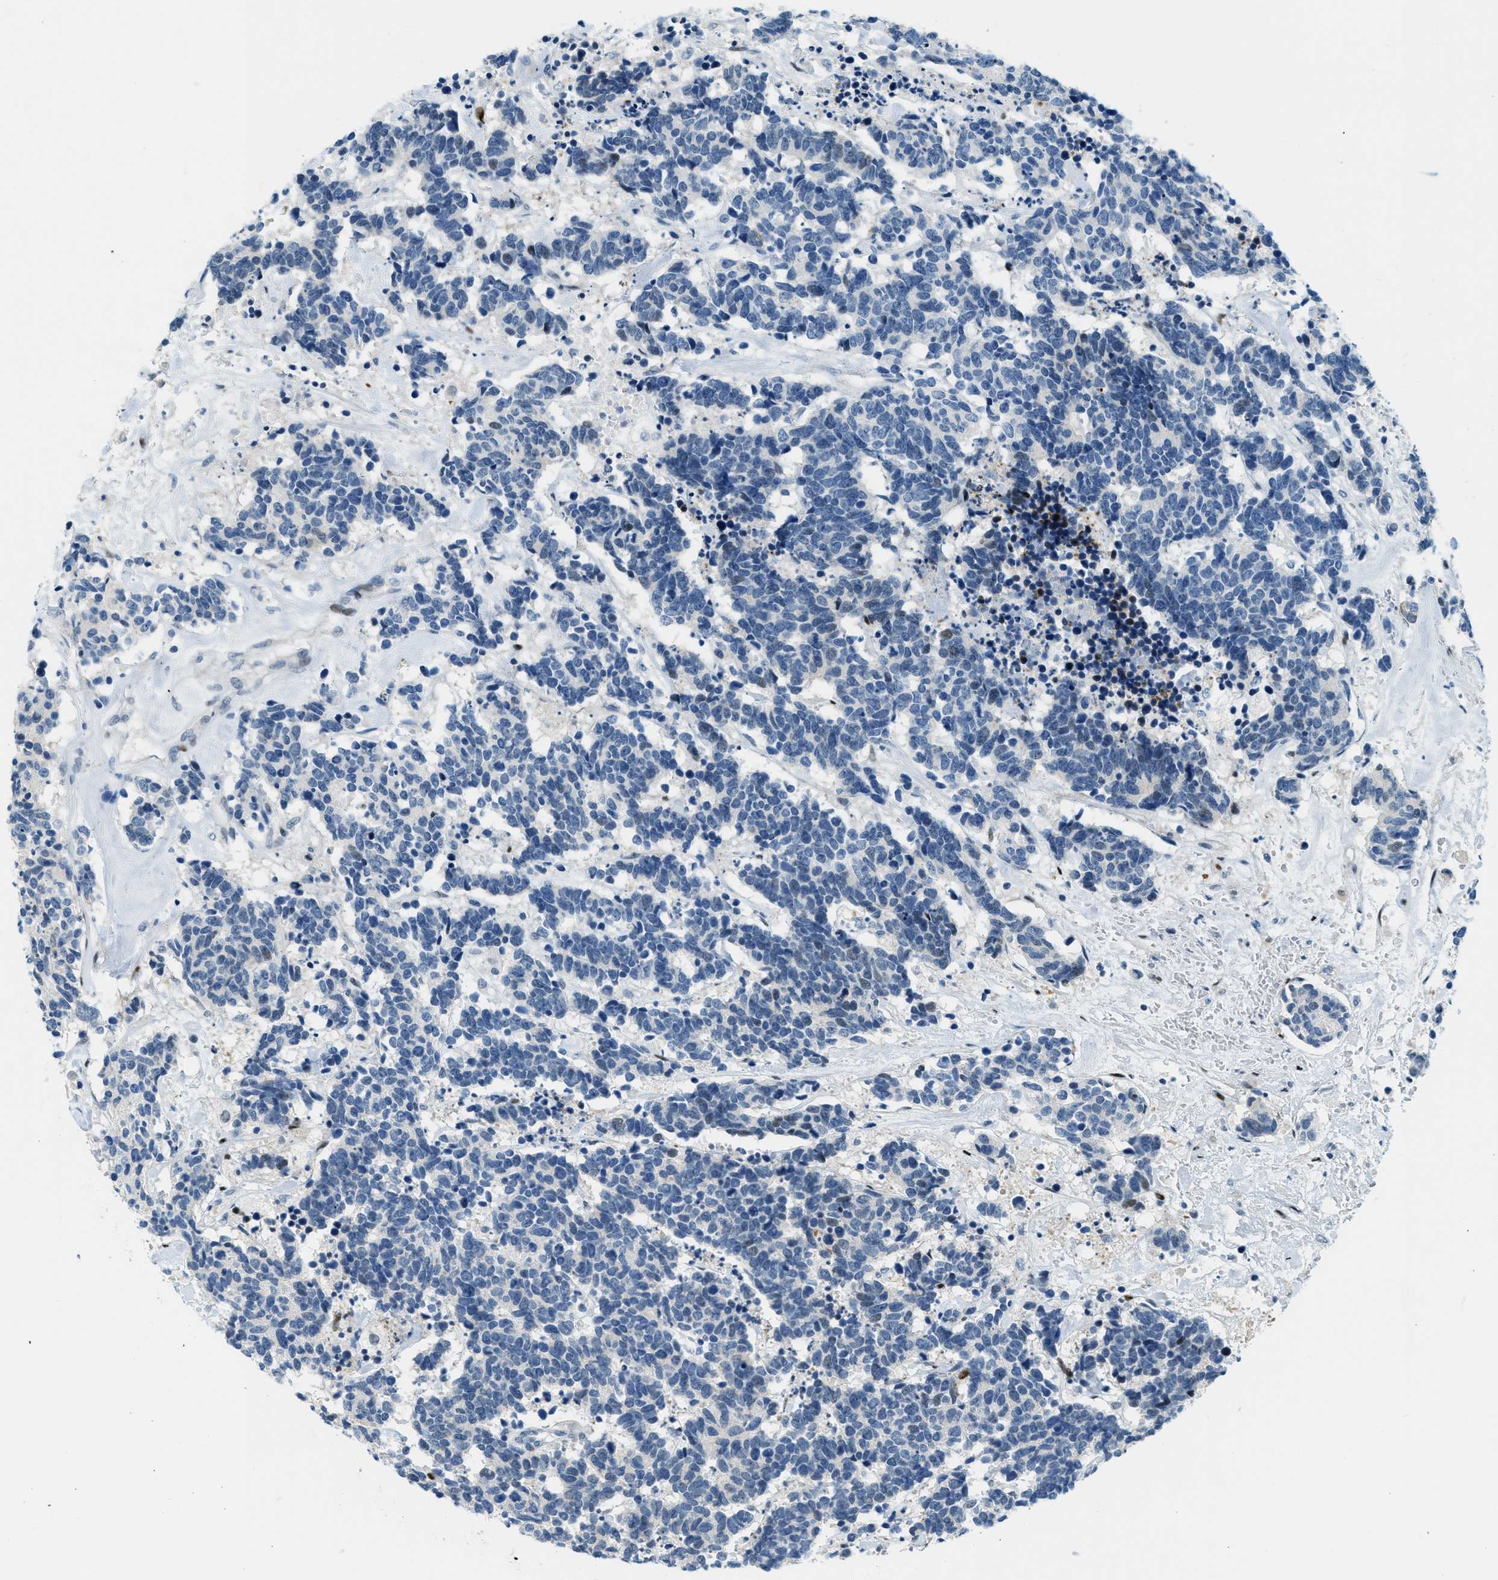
{"staining": {"intensity": "negative", "quantity": "none", "location": "none"}, "tissue": "carcinoid", "cell_type": "Tumor cells", "image_type": "cancer", "snomed": [{"axis": "morphology", "description": "Carcinoma, NOS"}, {"axis": "morphology", "description": "Carcinoid, malignant, NOS"}, {"axis": "topography", "description": "Urinary bladder"}], "caption": "Carcinoid was stained to show a protein in brown. There is no significant staining in tumor cells.", "gene": "CYP4X1", "patient": {"sex": "male", "age": 57}}